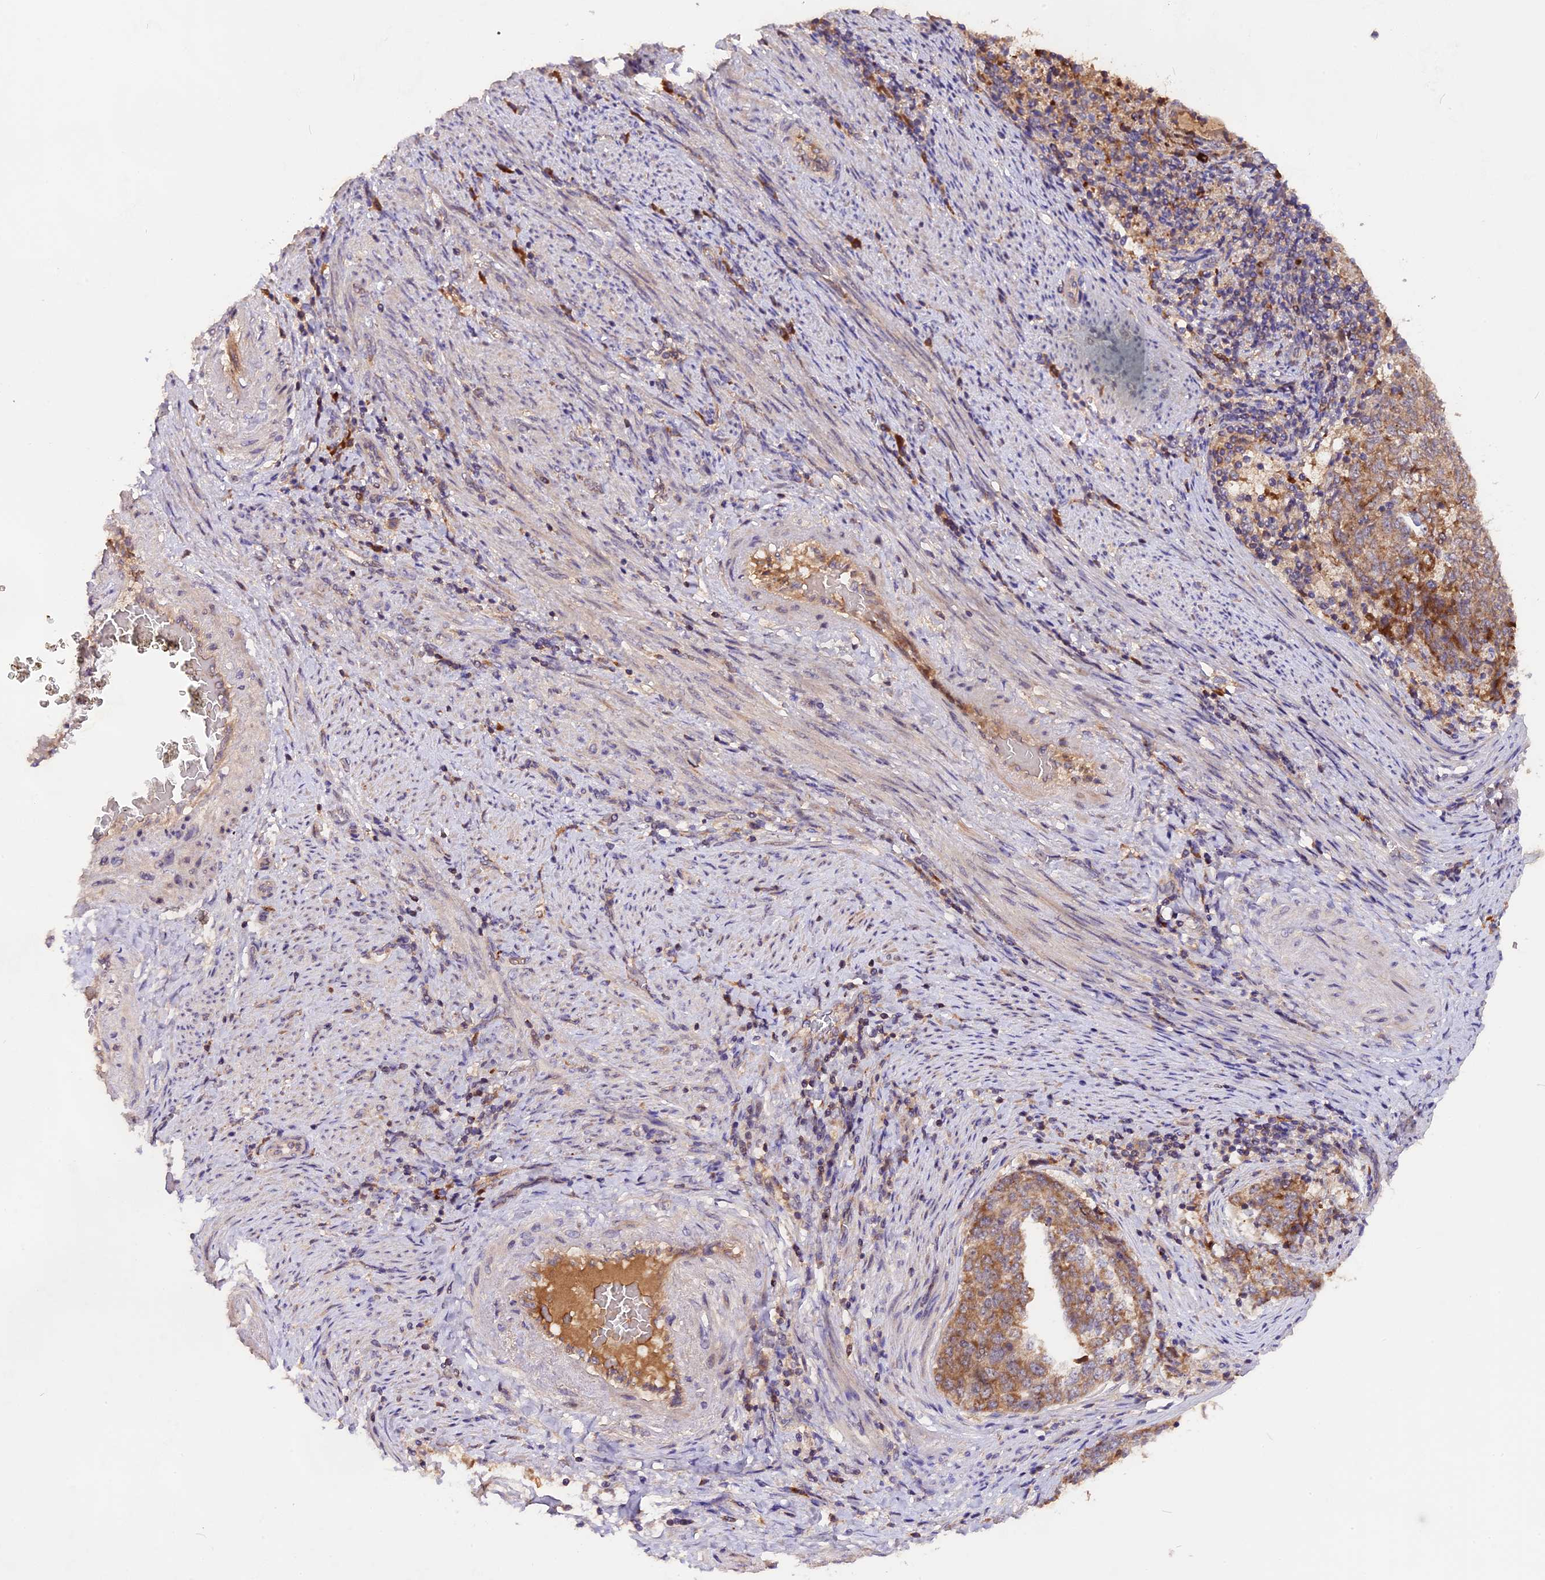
{"staining": {"intensity": "moderate", "quantity": ">75%", "location": "cytoplasmic/membranous"}, "tissue": "endometrial cancer", "cell_type": "Tumor cells", "image_type": "cancer", "snomed": [{"axis": "morphology", "description": "Adenocarcinoma, NOS"}, {"axis": "topography", "description": "Endometrium"}], "caption": "Approximately >75% of tumor cells in endometrial cancer demonstrate moderate cytoplasmic/membranous protein staining as visualized by brown immunohistochemical staining.", "gene": "MARK4", "patient": {"sex": "female", "age": 80}}